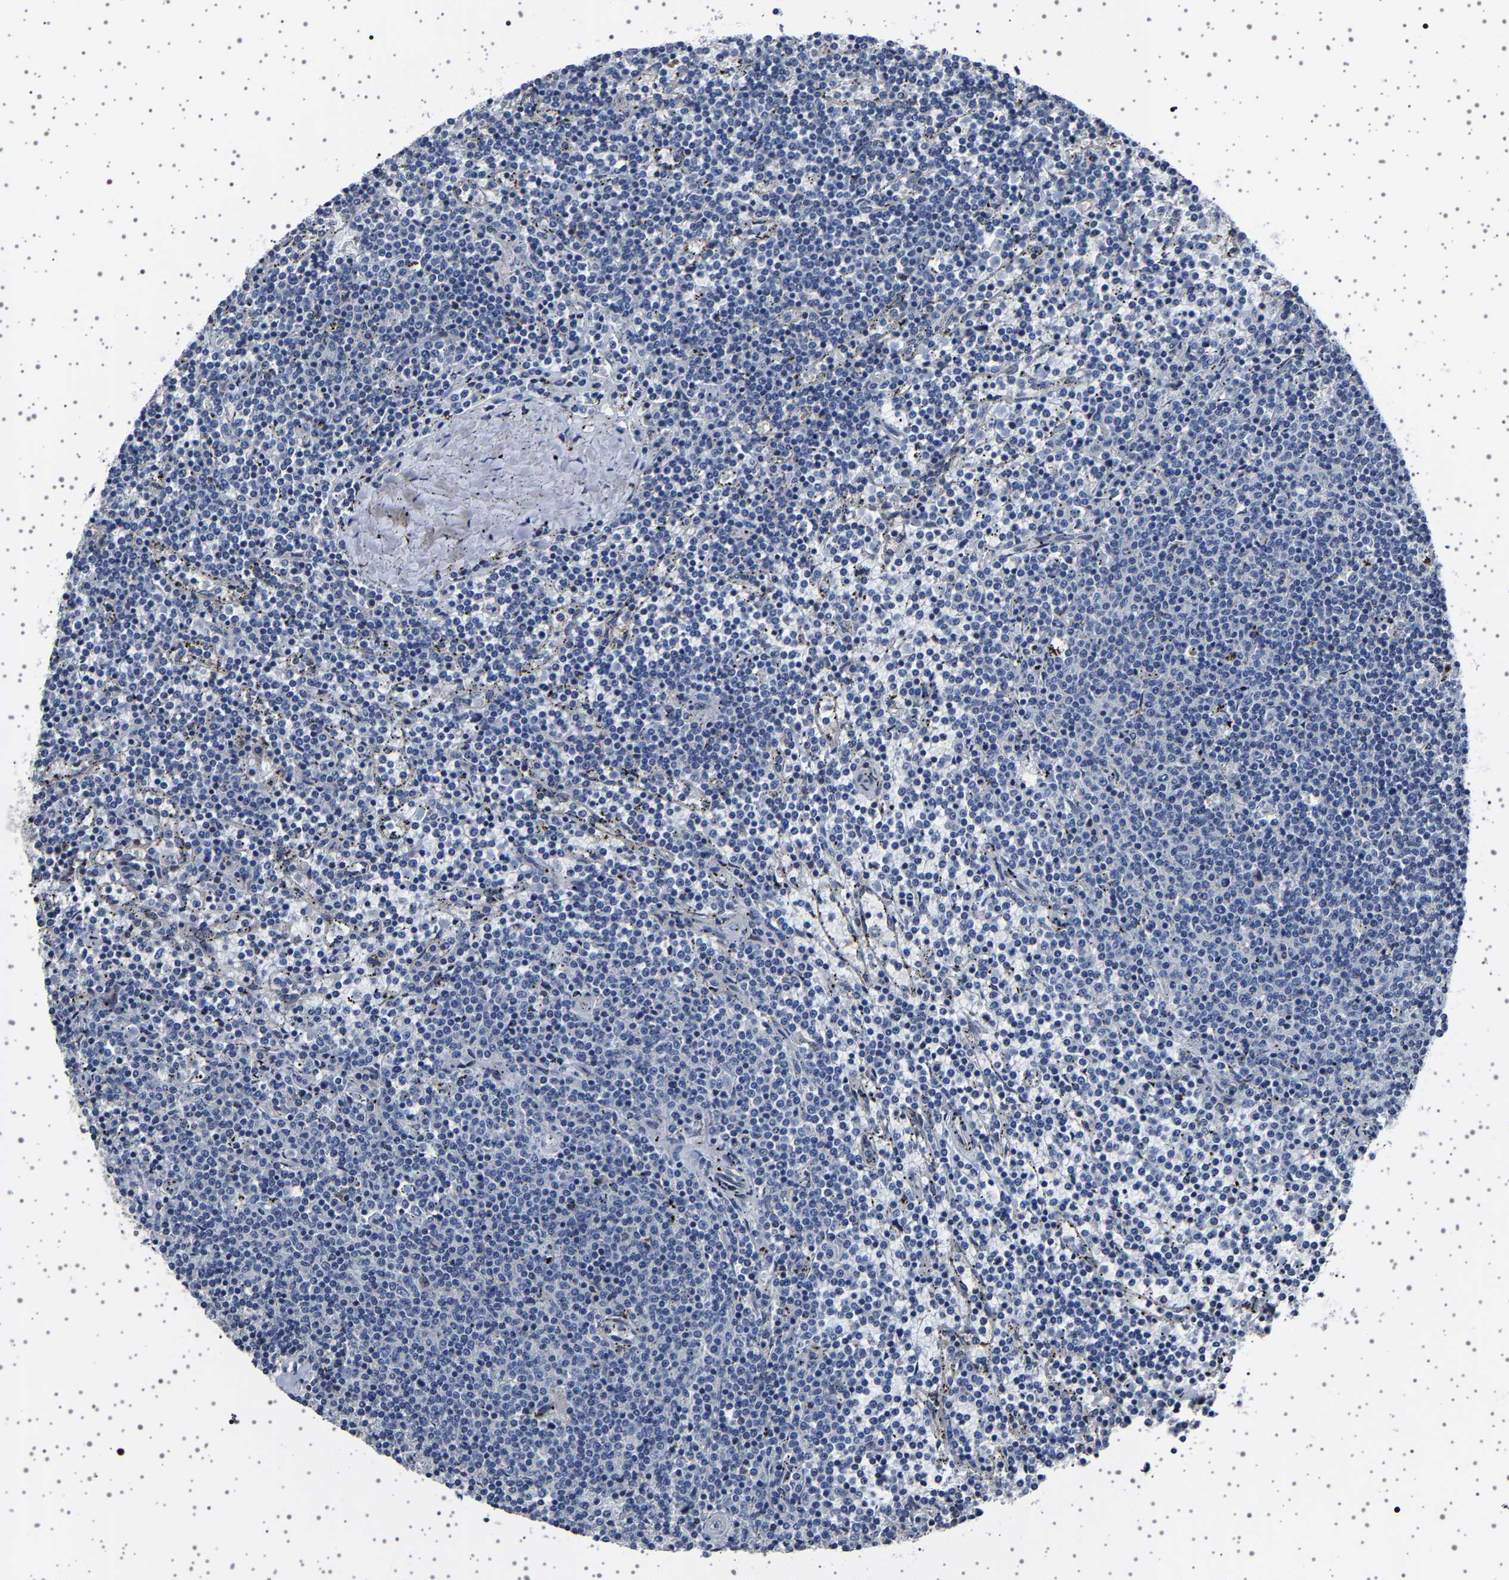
{"staining": {"intensity": "negative", "quantity": "none", "location": "none"}, "tissue": "lymphoma", "cell_type": "Tumor cells", "image_type": "cancer", "snomed": [{"axis": "morphology", "description": "Malignant lymphoma, non-Hodgkin's type, Low grade"}, {"axis": "topography", "description": "Spleen"}], "caption": "High power microscopy histopathology image of an IHC micrograph of low-grade malignant lymphoma, non-Hodgkin's type, revealing no significant expression in tumor cells.", "gene": "IL10RB", "patient": {"sex": "female", "age": 50}}